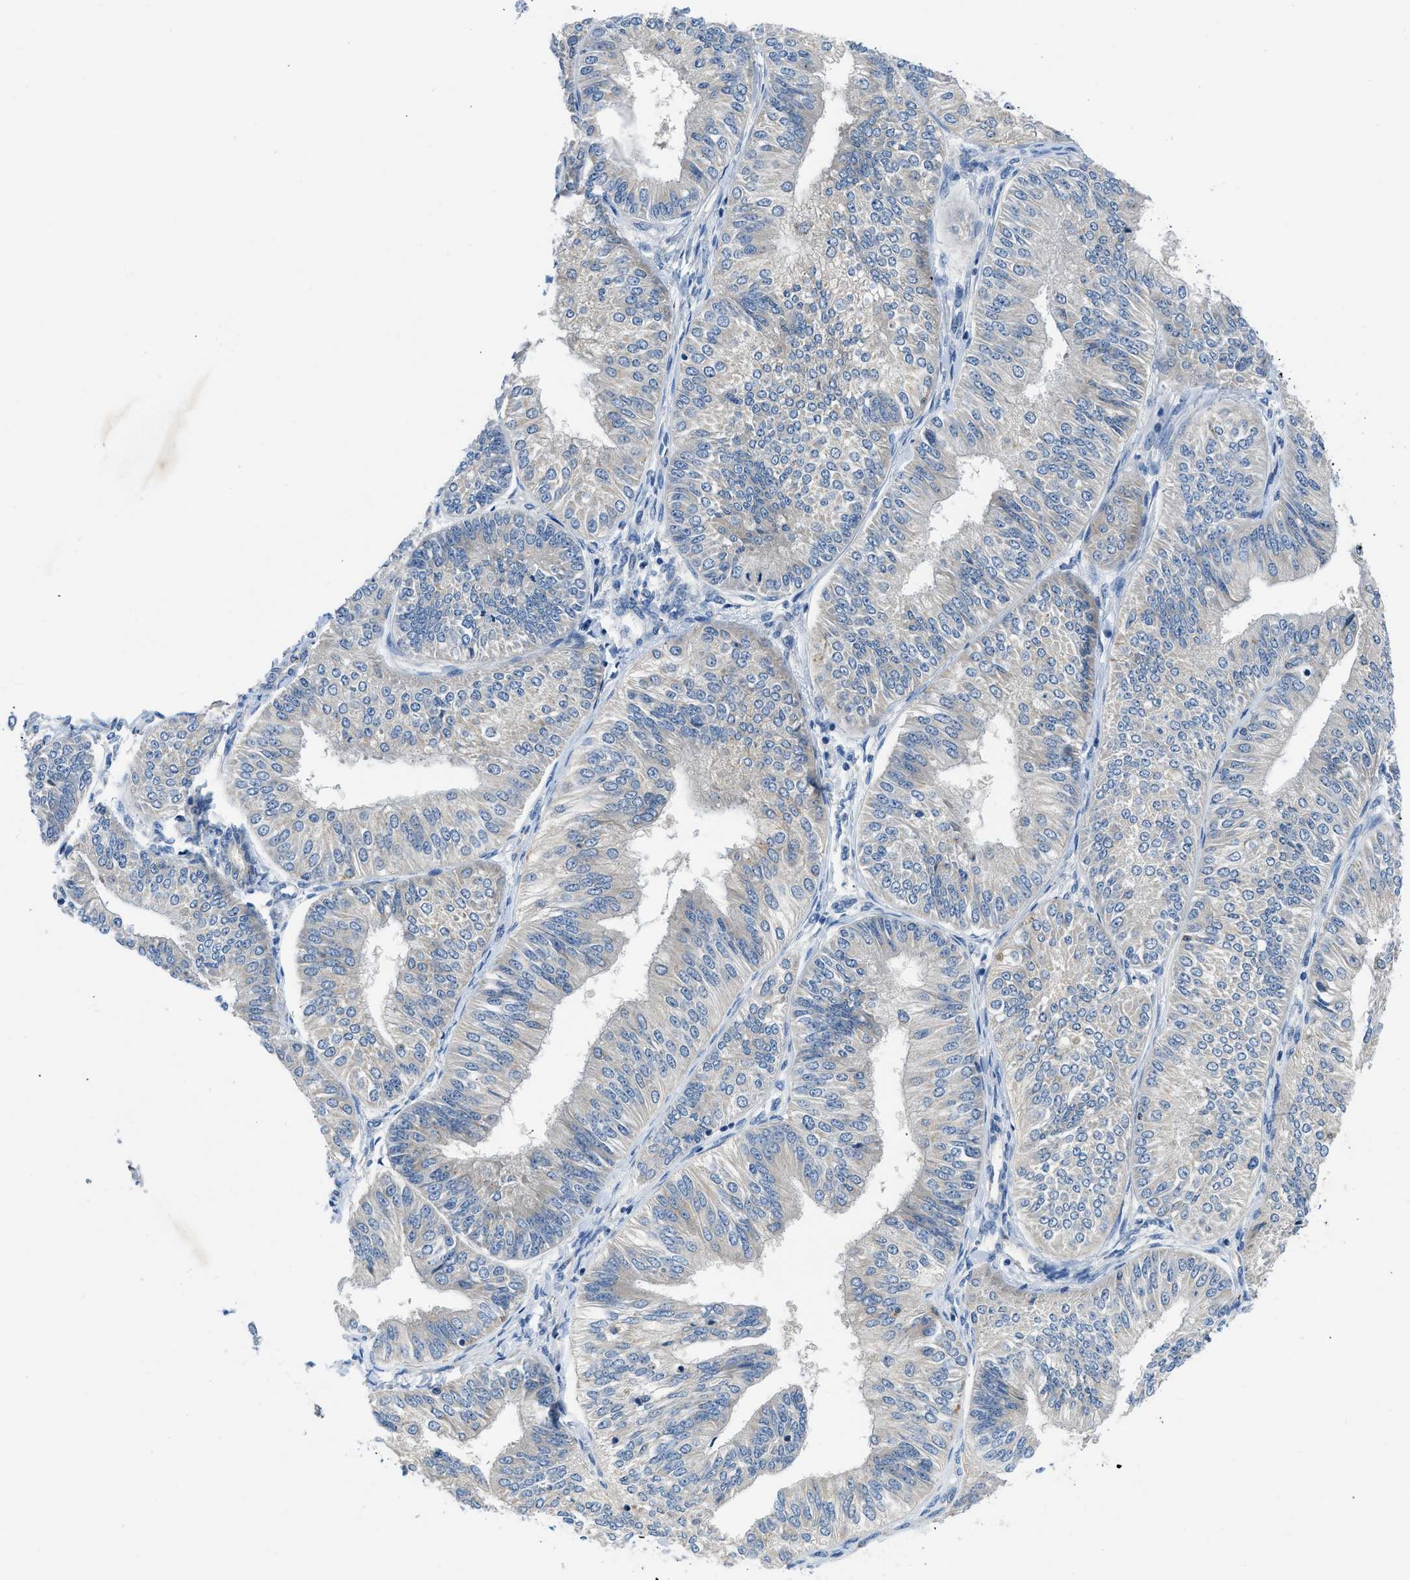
{"staining": {"intensity": "negative", "quantity": "none", "location": "none"}, "tissue": "endometrial cancer", "cell_type": "Tumor cells", "image_type": "cancer", "snomed": [{"axis": "morphology", "description": "Adenocarcinoma, NOS"}, {"axis": "topography", "description": "Endometrium"}], "caption": "IHC photomicrograph of neoplastic tissue: endometrial cancer (adenocarcinoma) stained with DAB exhibits no significant protein expression in tumor cells.", "gene": "ADGRE3", "patient": {"sex": "female", "age": 58}}